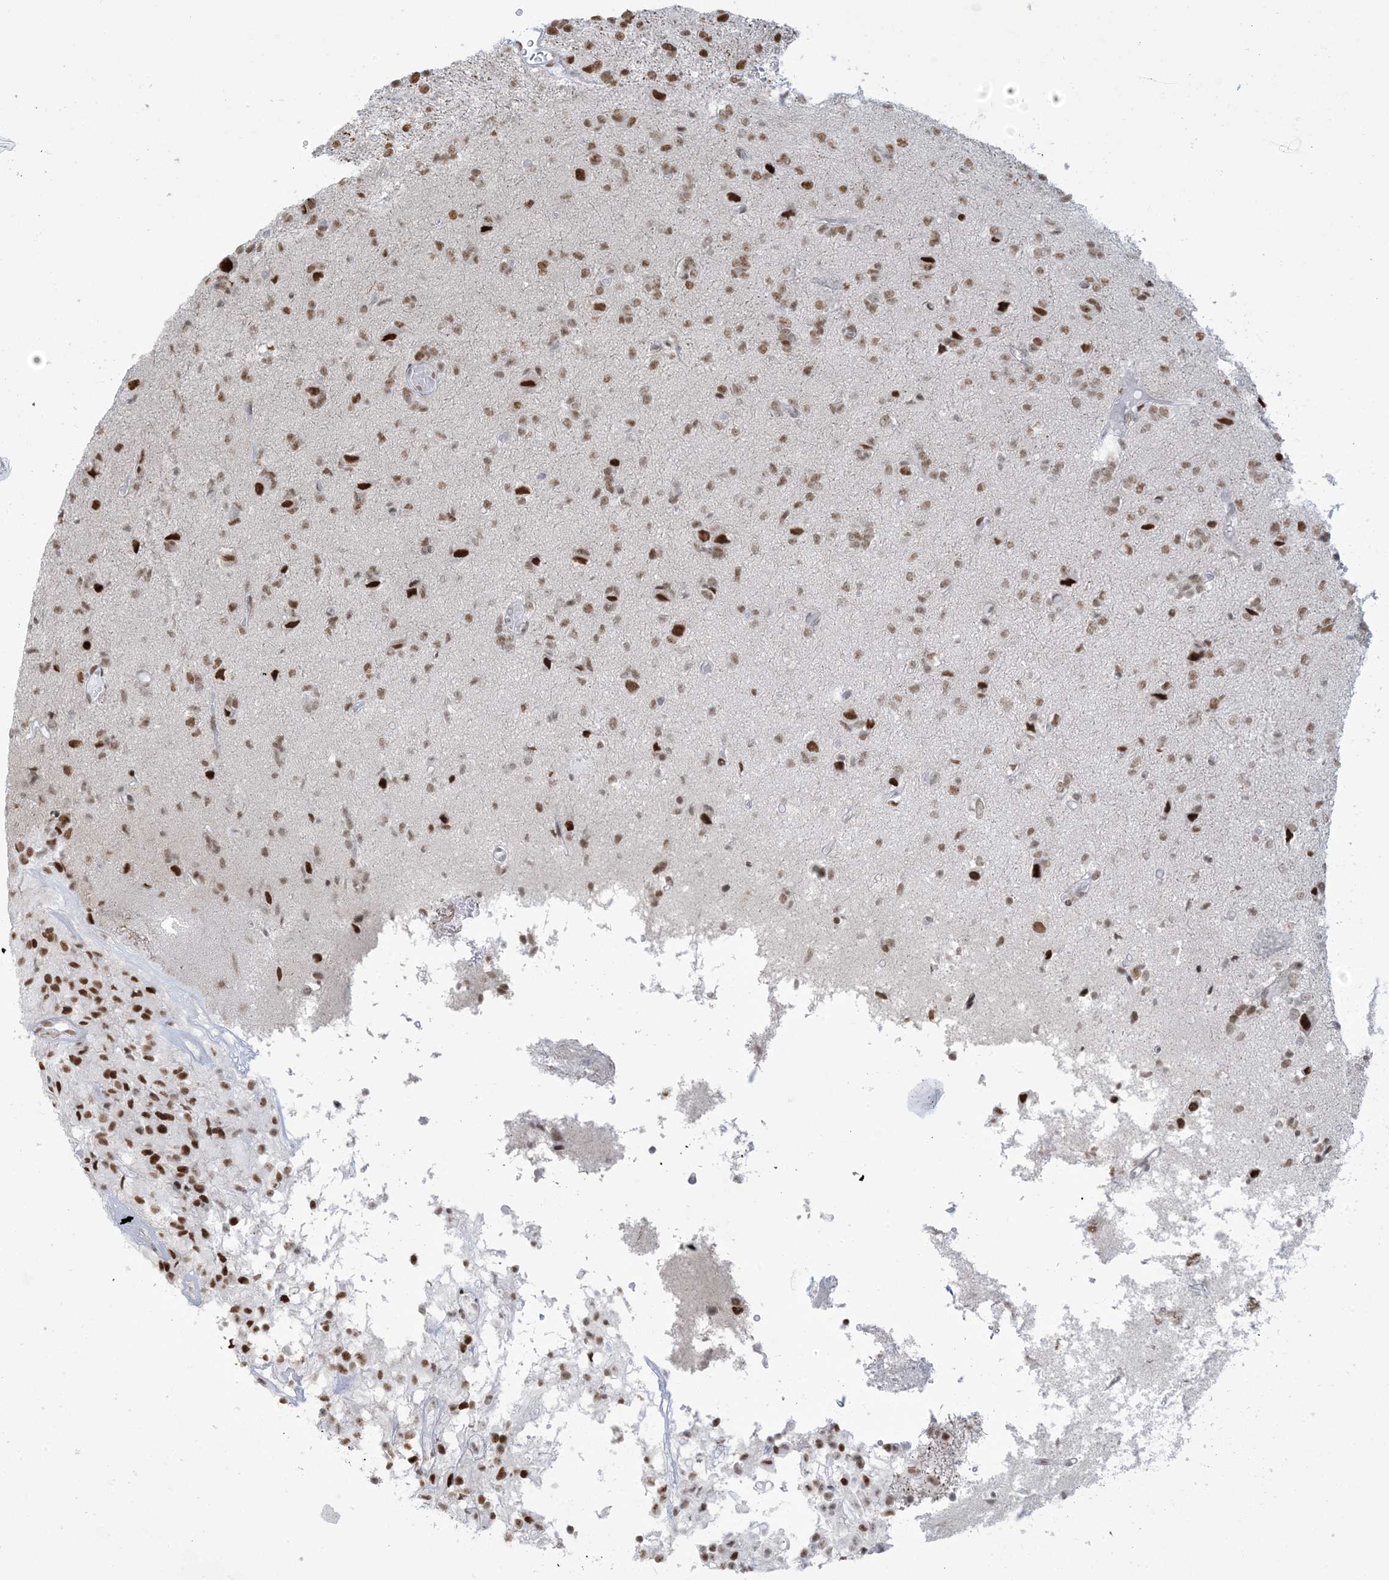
{"staining": {"intensity": "moderate", "quantity": ">75%", "location": "nuclear"}, "tissue": "glioma", "cell_type": "Tumor cells", "image_type": "cancer", "snomed": [{"axis": "morphology", "description": "Glioma, malignant, High grade"}, {"axis": "topography", "description": "Brain"}], "caption": "Human glioma stained with a protein marker shows moderate staining in tumor cells.", "gene": "STAG1", "patient": {"sex": "female", "age": 59}}